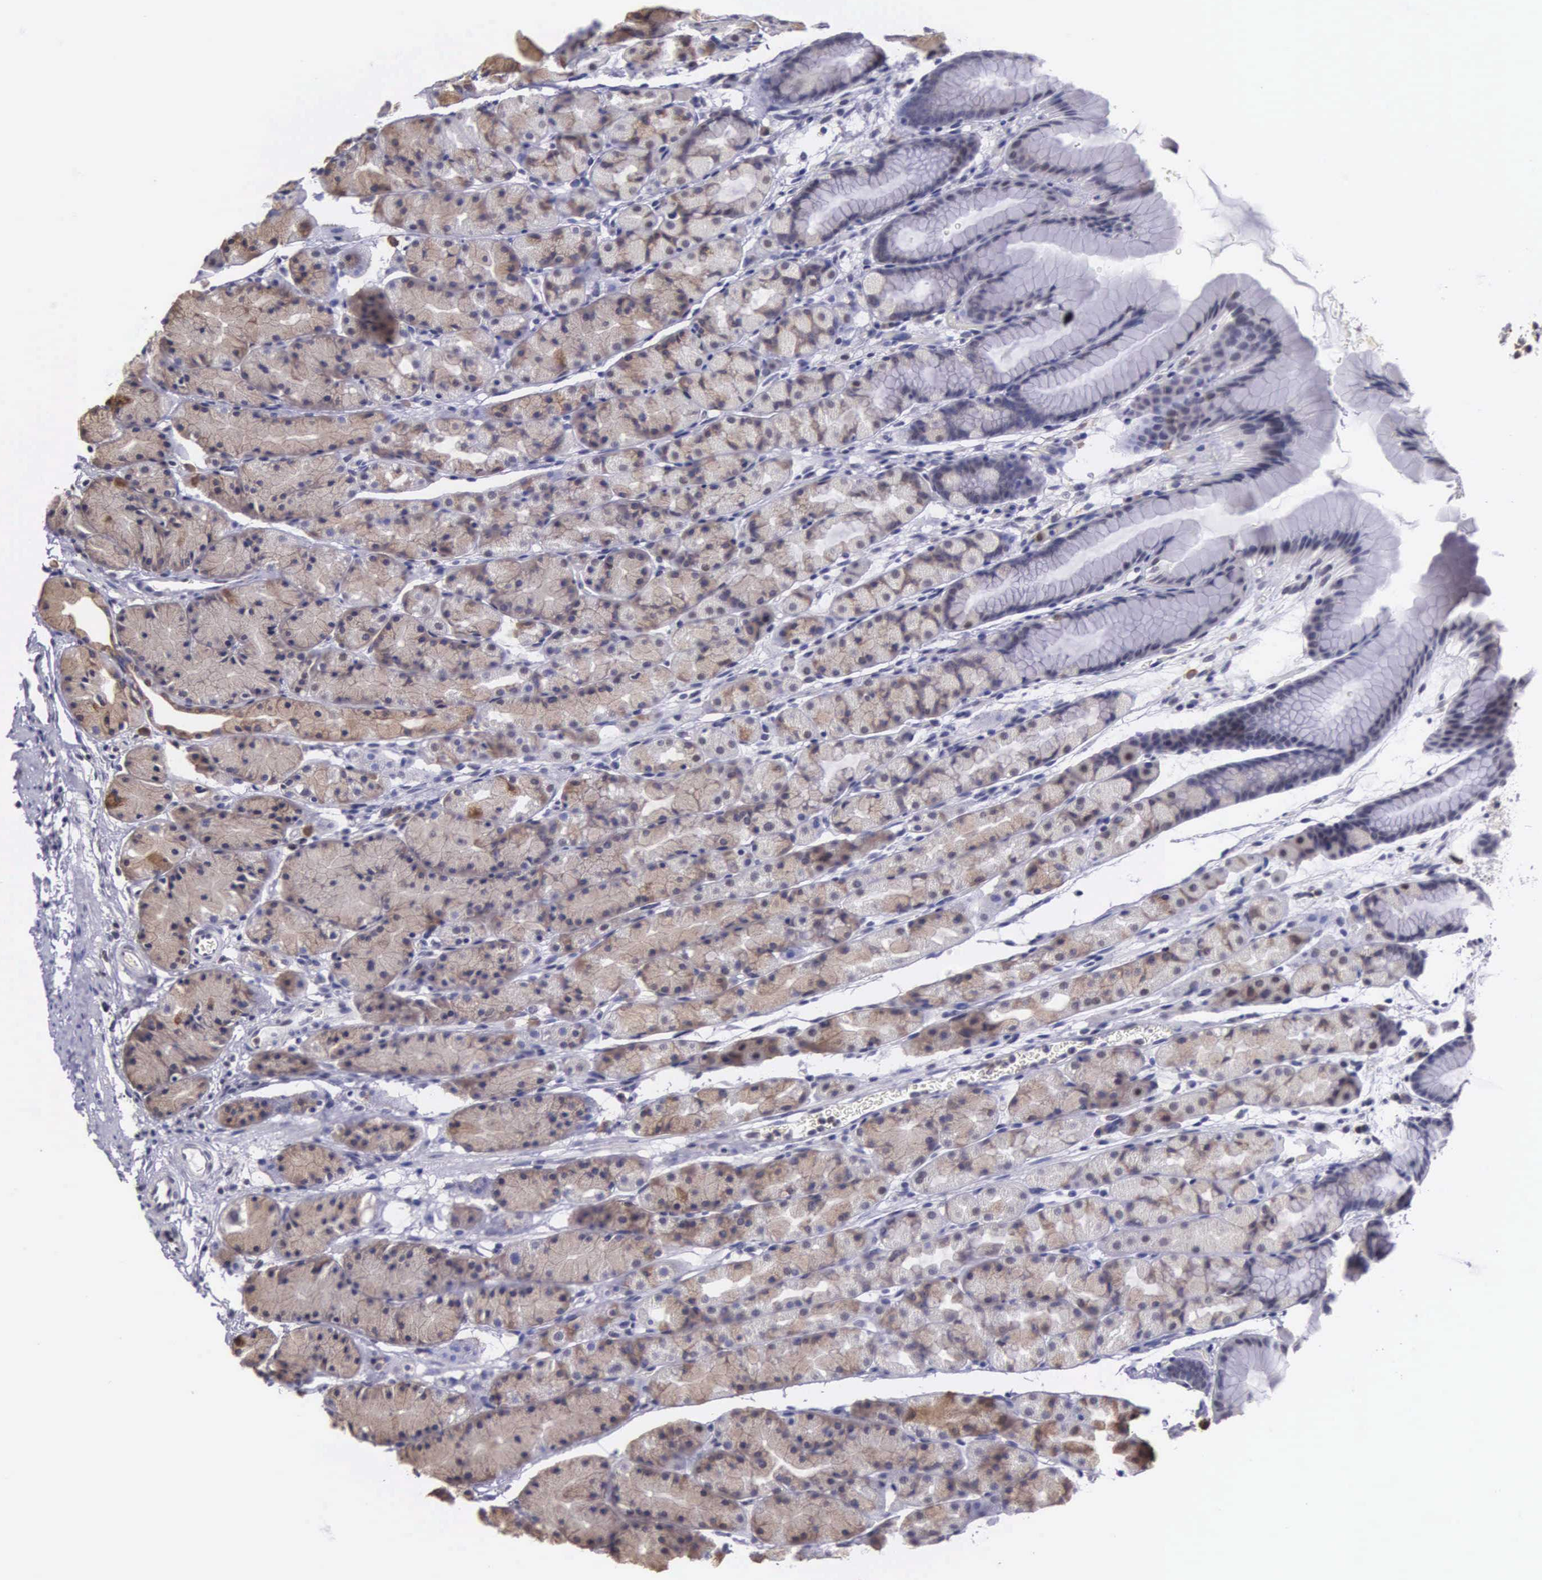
{"staining": {"intensity": "moderate", "quantity": "25%-75%", "location": "cytoplasmic/membranous"}, "tissue": "stomach", "cell_type": "Glandular cells", "image_type": "normal", "snomed": [{"axis": "morphology", "description": "Normal tissue, NOS"}, {"axis": "topography", "description": "Esophagus"}, {"axis": "topography", "description": "Stomach, upper"}], "caption": "Immunohistochemical staining of normal stomach shows moderate cytoplasmic/membranous protein staining in approximately 25%-75% of glandular cells. The protein is stained brown, and the nuclei are stained in blue (DAB IHC with brightfield microscopy, high magnification).", "gene": "SLC25A21", "patient": {"sex": "male", "age": 47}}